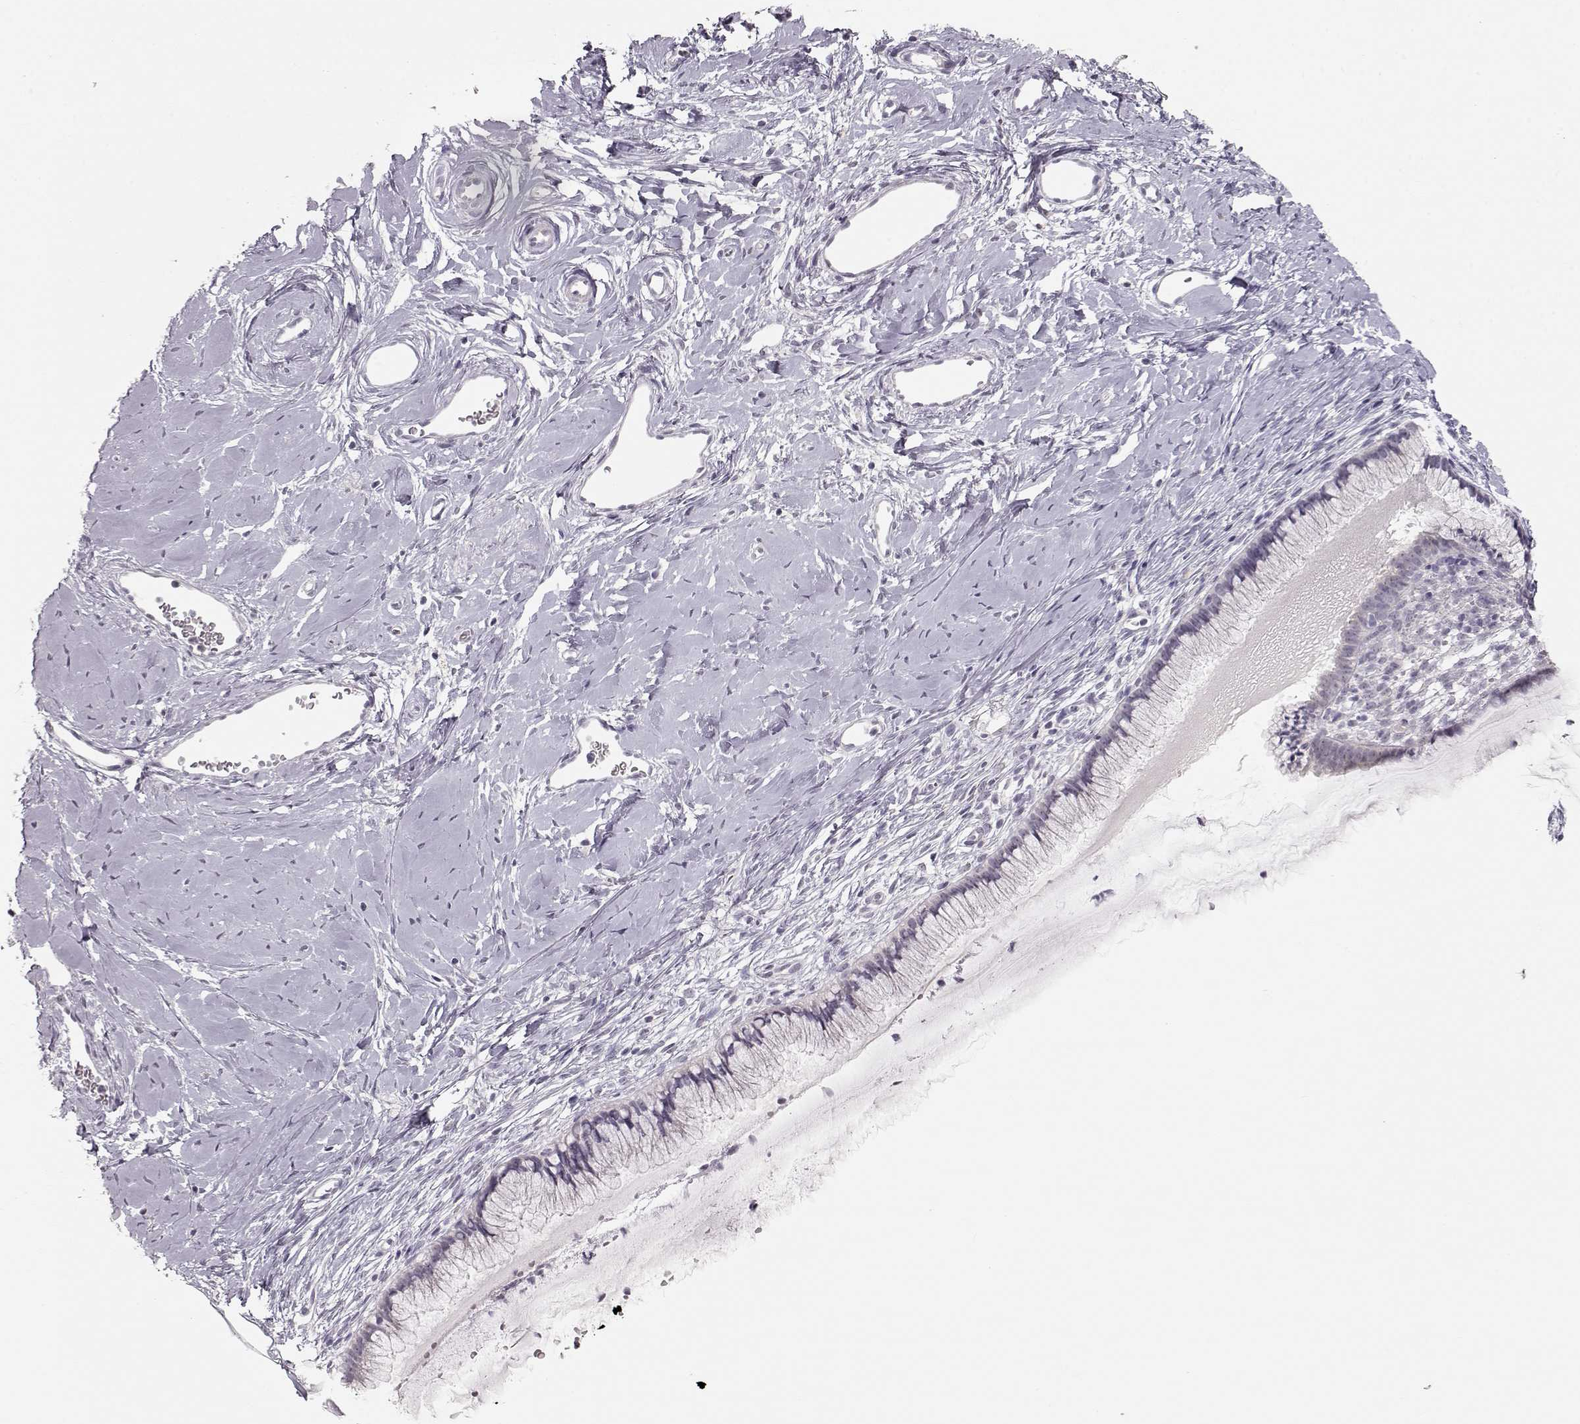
{"staining": {"intensity": "negative", "quantity": "none", "location": "none"}, "tissue": "cervix", "cell_type": "Glandular cells", "image_type": "normal", "snomed": [{"axis": "morphology", "description": "Normal tissue, NOS"}, {"axis": "topography", "description": "Cervix"}], "caption": "Human cervix stained for a protein using immunohistochemistry (IHC) demonstrates no positivity in glandular cells.", "gene": "FAM205A", "patient": {"sex": "female", "age": 40}}